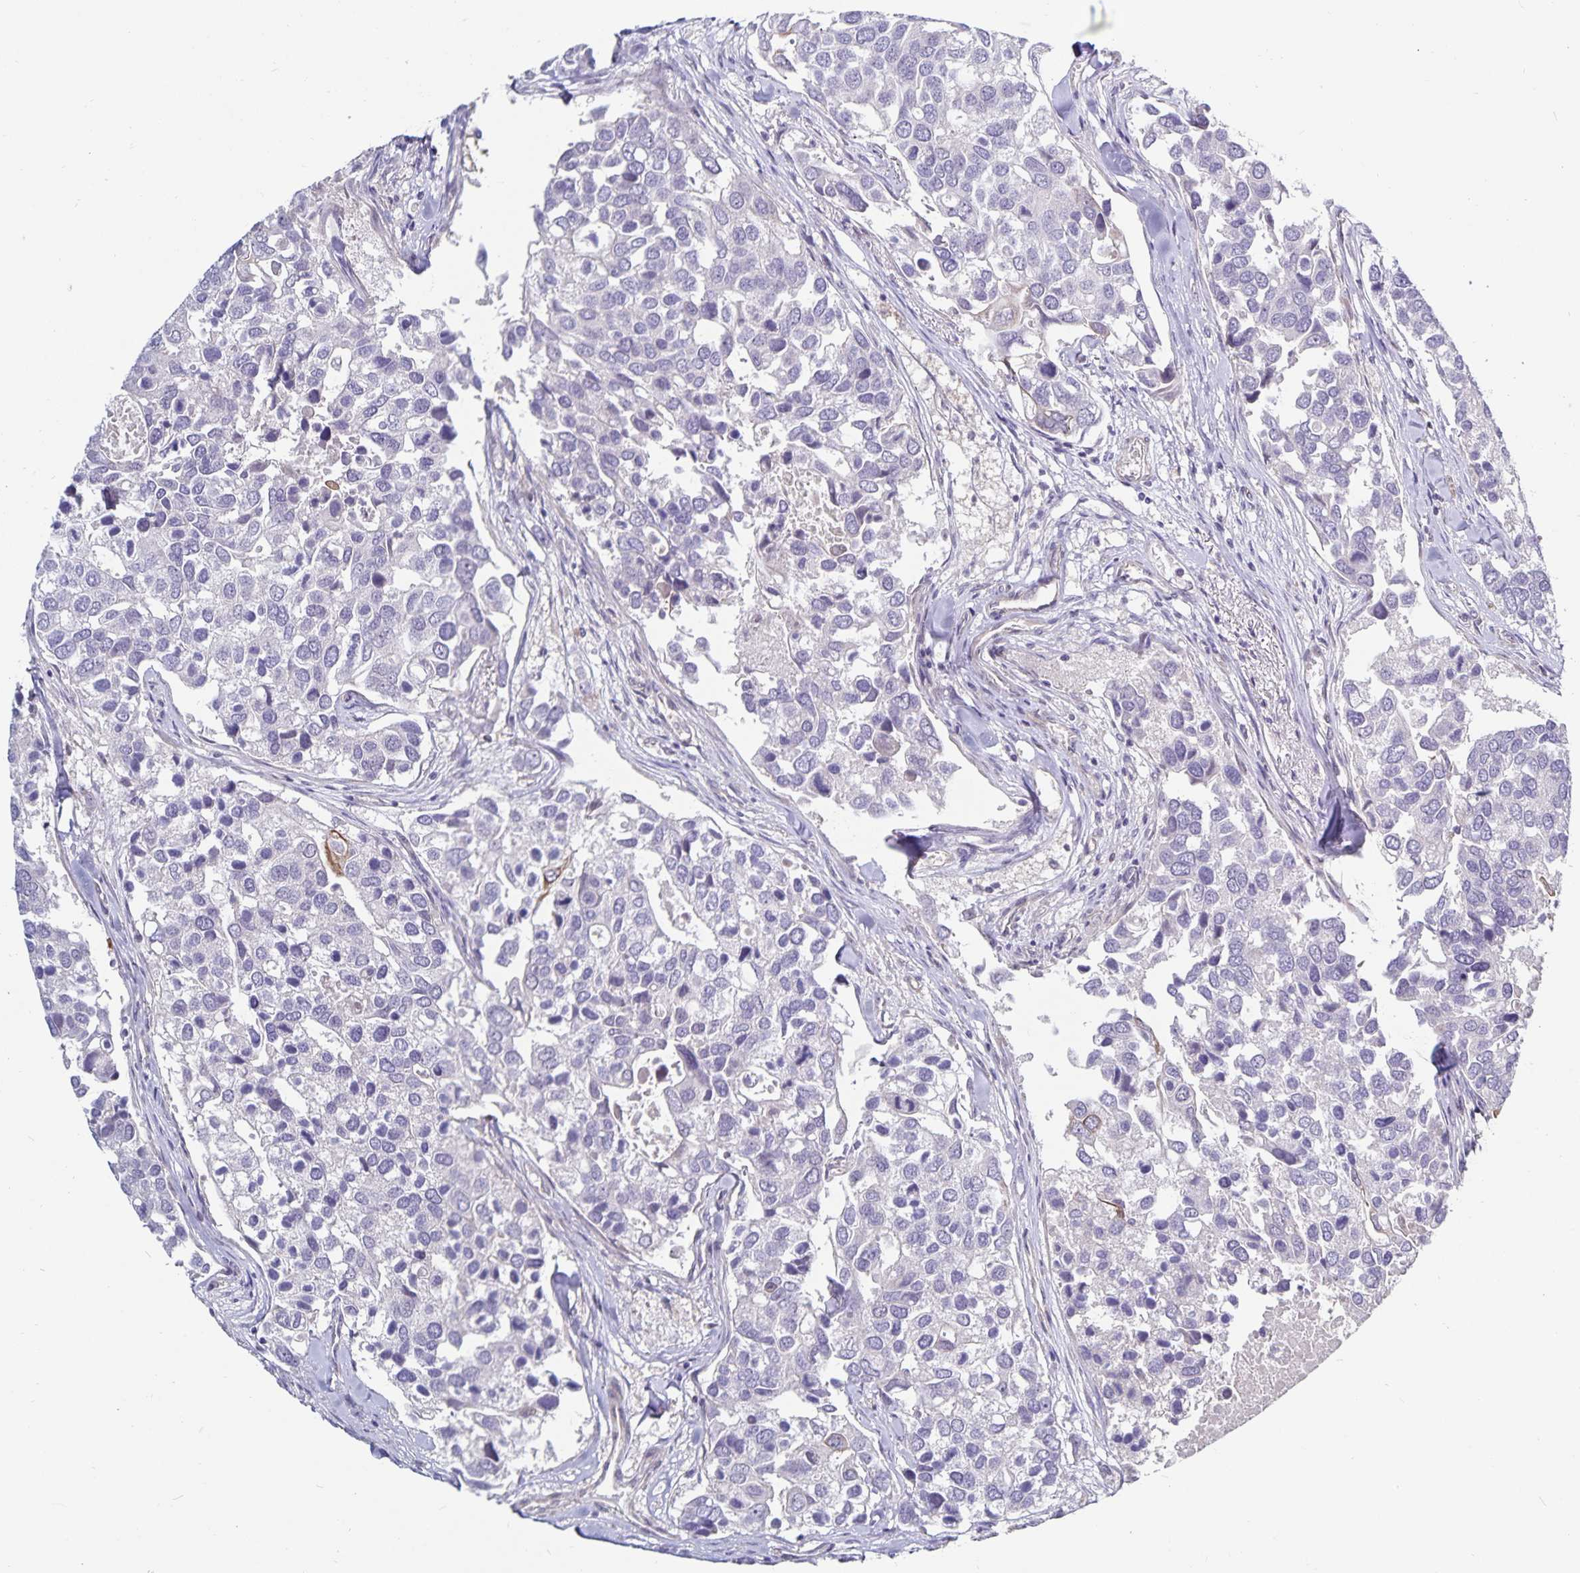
{"staining": {"intensity": "negative", "quantity": "none", "location": "none"}, "tissue": "breast cancer", "cell_type": "Tumor cells", "image_type": "cancer", "snomed": [{"axis": "morphology", "description": "Duct carcinoma"}, {"axis": "topography", "description": "Breast"}], "caption": "This micrograph is of invasive ductal carcinoma (breast) stained with IHC to label a protein in brown with the nuclei are counter-stained blue. There is no expression in tumor cells. (Stains: DAB (3,3'-diaminobenzidine) immunohistochemistry (IHC) with hematoxylin counter stain, Microscopy: brightfield microscopy at high magnification).", "gene": "CDKN2B", "patient": {"sex": "female", "age": 83}}